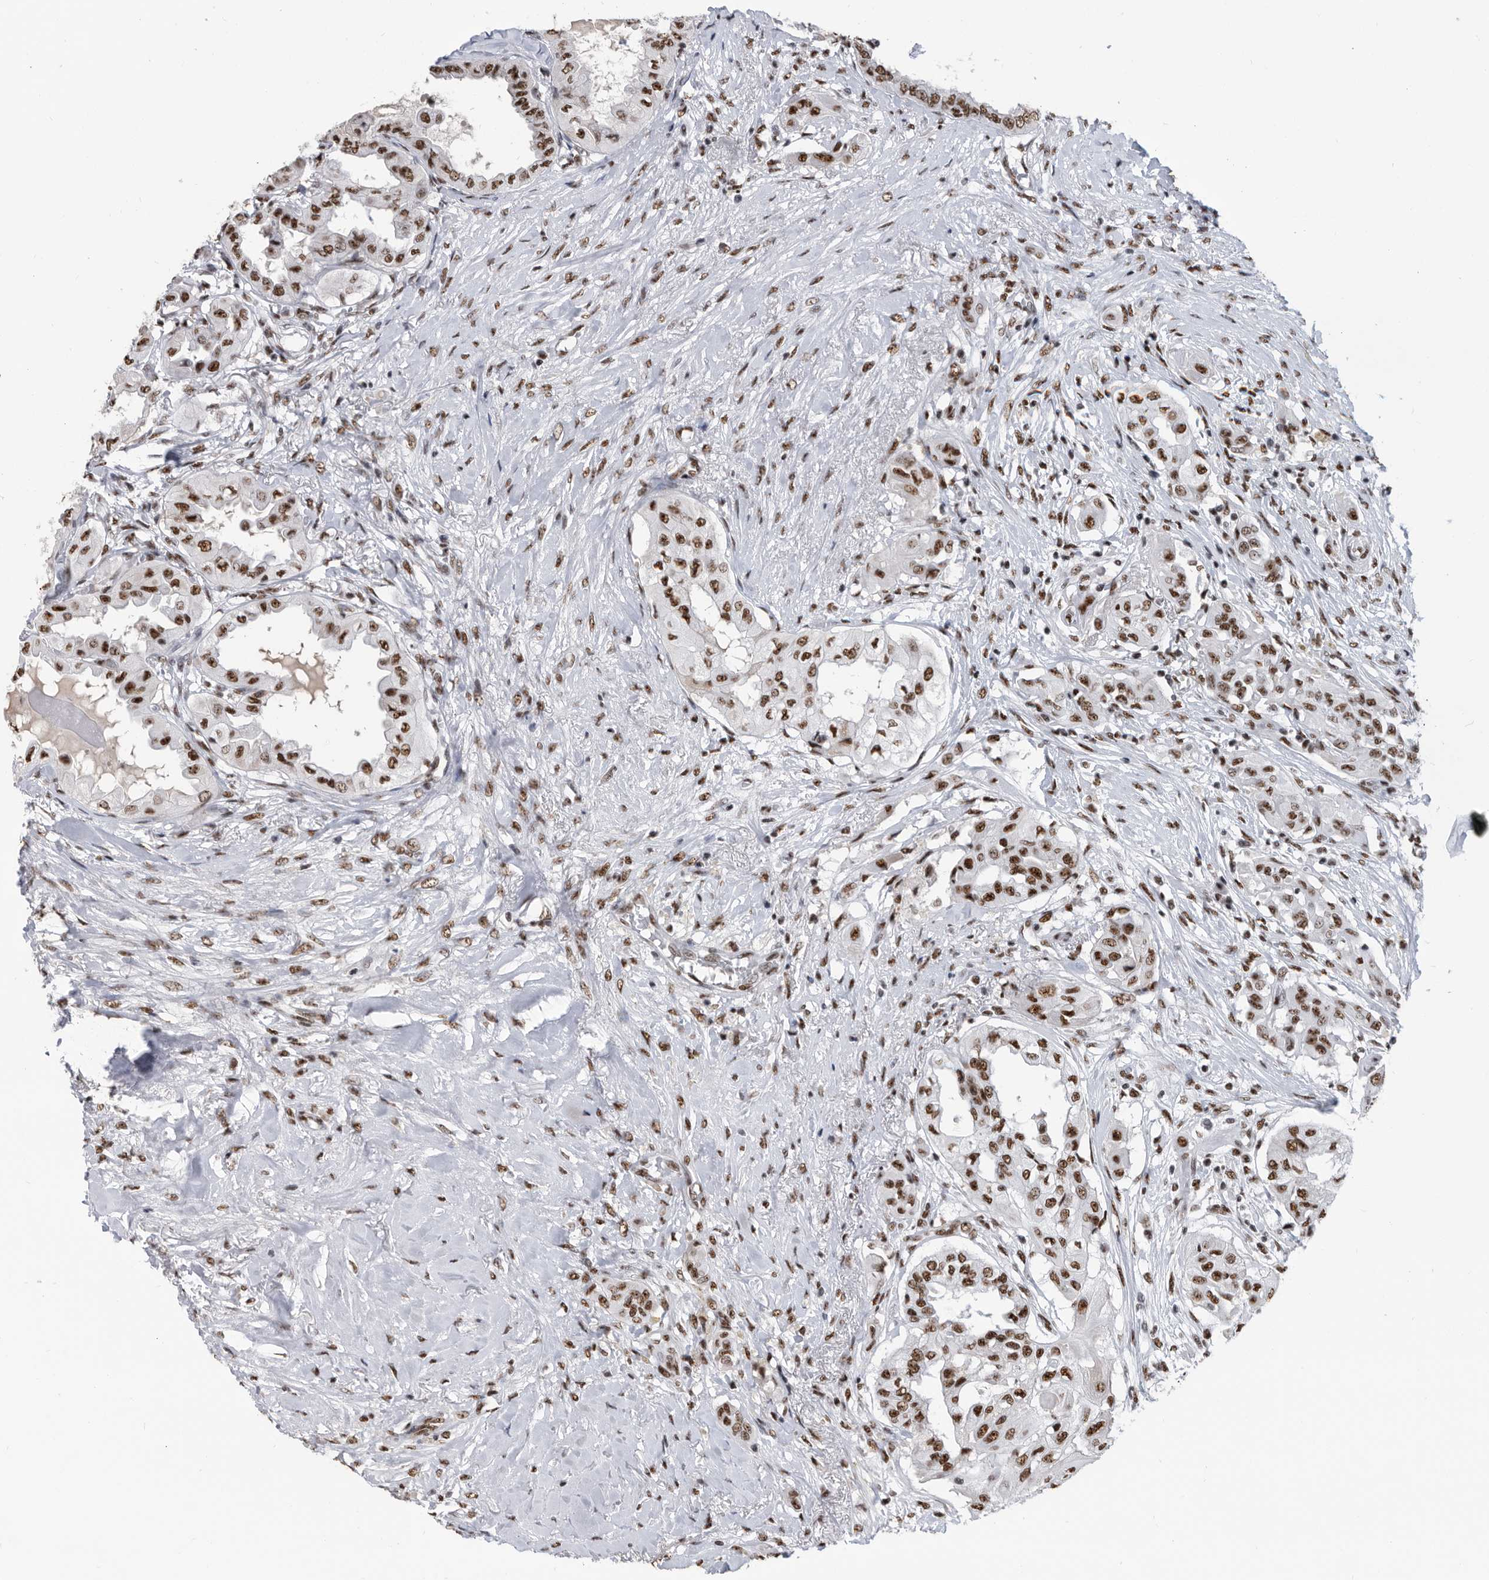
{"staining": {"intensity": "strong", "quantity": ">75%", "location": "nuclear"}, "tissue": "thyroid cancer", "cell_type": "Tumor cells", "image_type": "cancer", "snomed": [{"axis": "morphology", "description": "Papillary adenocarcinoma, NOS"}, {"axis": "topography", "description": "Thyroid gland"}], "caption": "Thyroid cancer (papillary adenocarcinoma) stained with DAB IHC displays high levels of strong nuclear expression in about >75% of tumor cells. The staining is performed using DAB (3,3'-diaminobenzidine) brown chromogen to label protein expression. The nuclei are counter-stained blue using hematoxylin.", "gene": "SF3A1", "patient": {"sex": "female", "age": 59}}